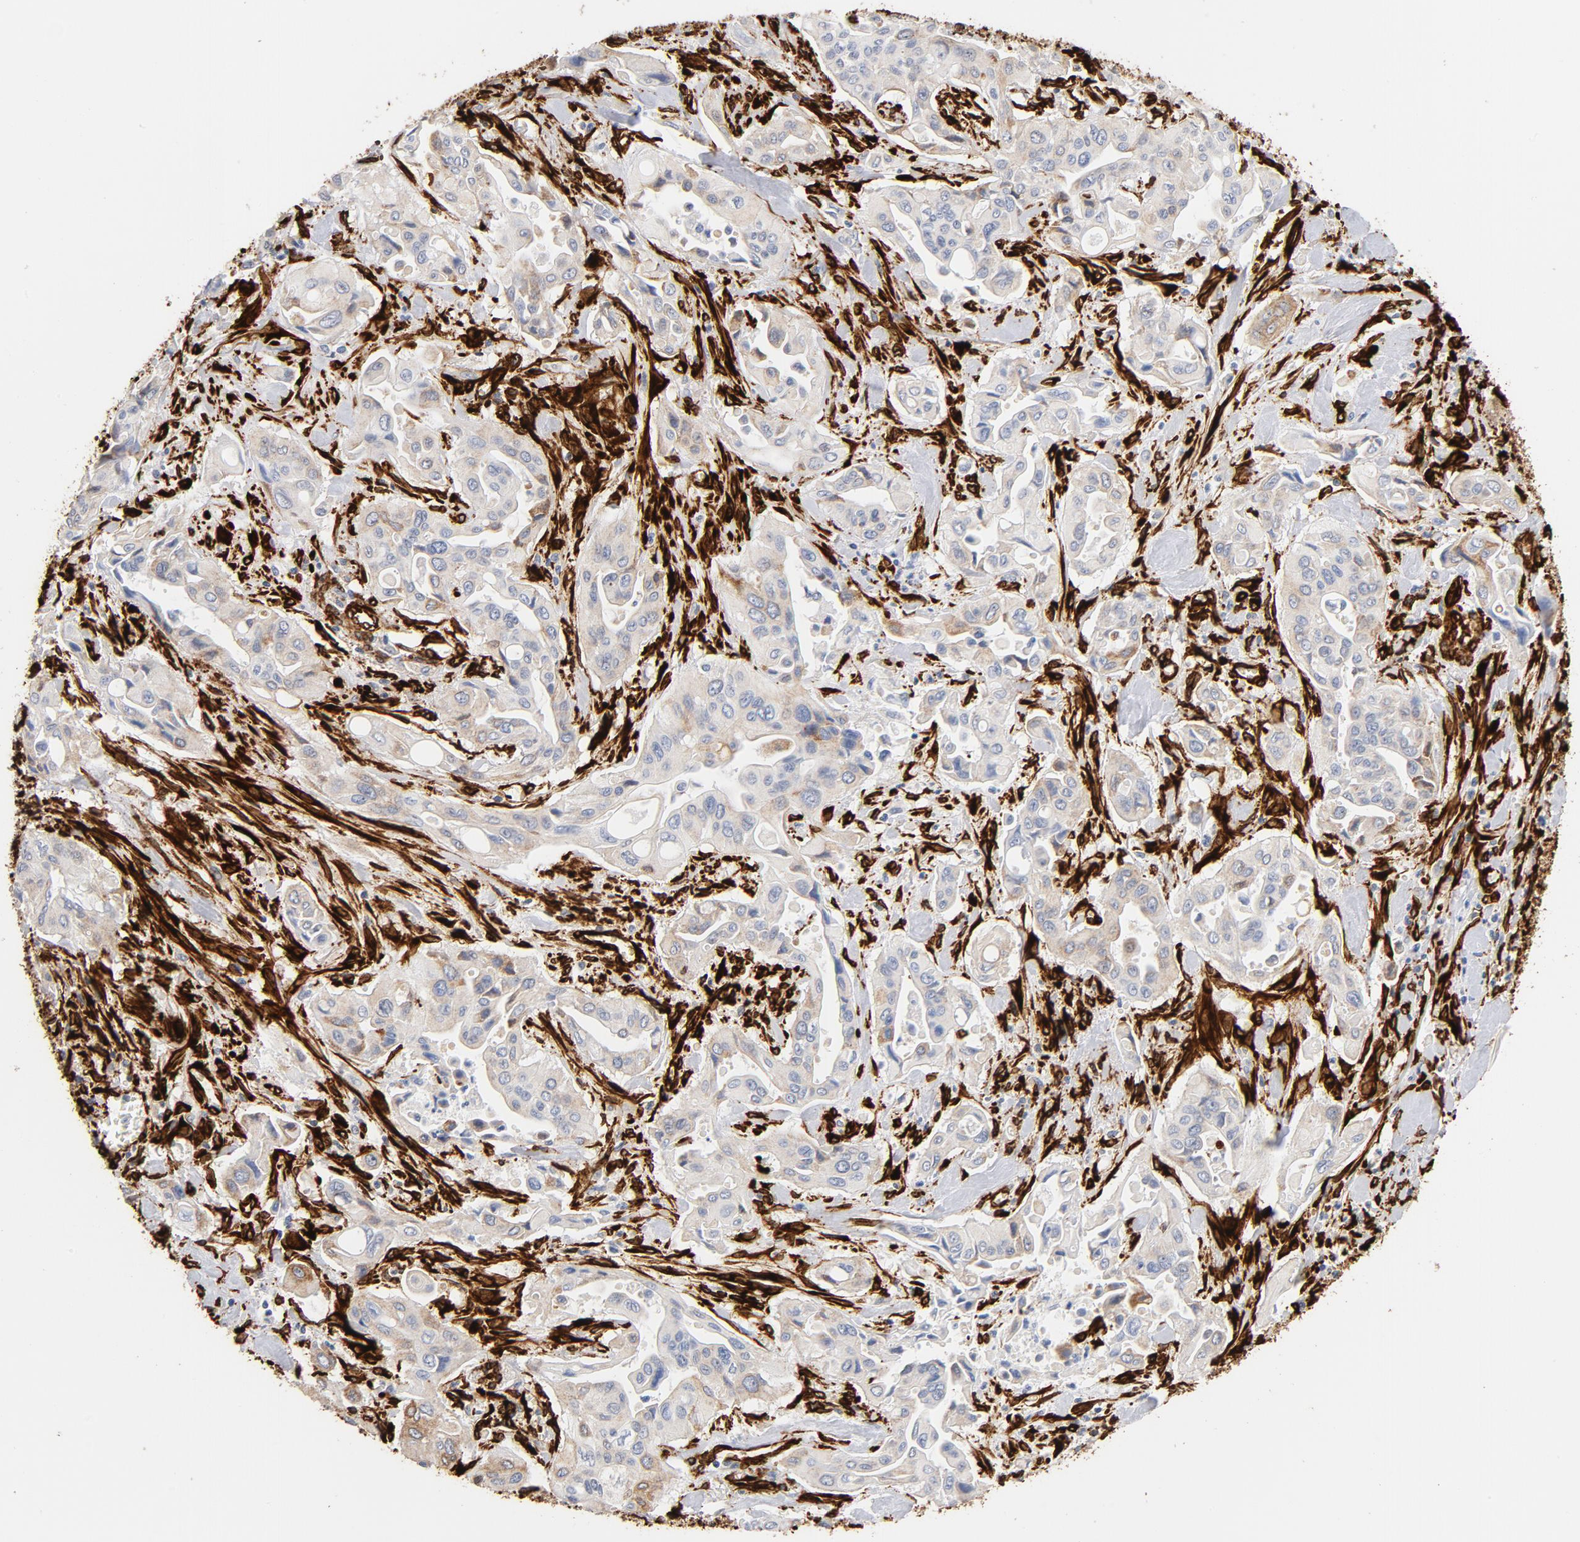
{"staining": {"intensity": "weak", "quantity": ">75%", "location": "cytoplasmic/membranous"}, "tissue": "pancreatic cancer", "cell_type": "Tumor cells", "image_type": "cancer", "snomed": [{"axis": "morphology", "description": "Adenocarcinoma, NOS"}, {"axis": "topography", "description": "Pancreas"}], "caption": "Approximately >75% of tumor cells in human adenocarcinoma (pancreatic) exhibit weak cytoplasmic/membranous protein expression as visualized by brown immunohistochemical staining.", "gene": "SERPINH1", "patient": {"sex": "male", "age": 77}}